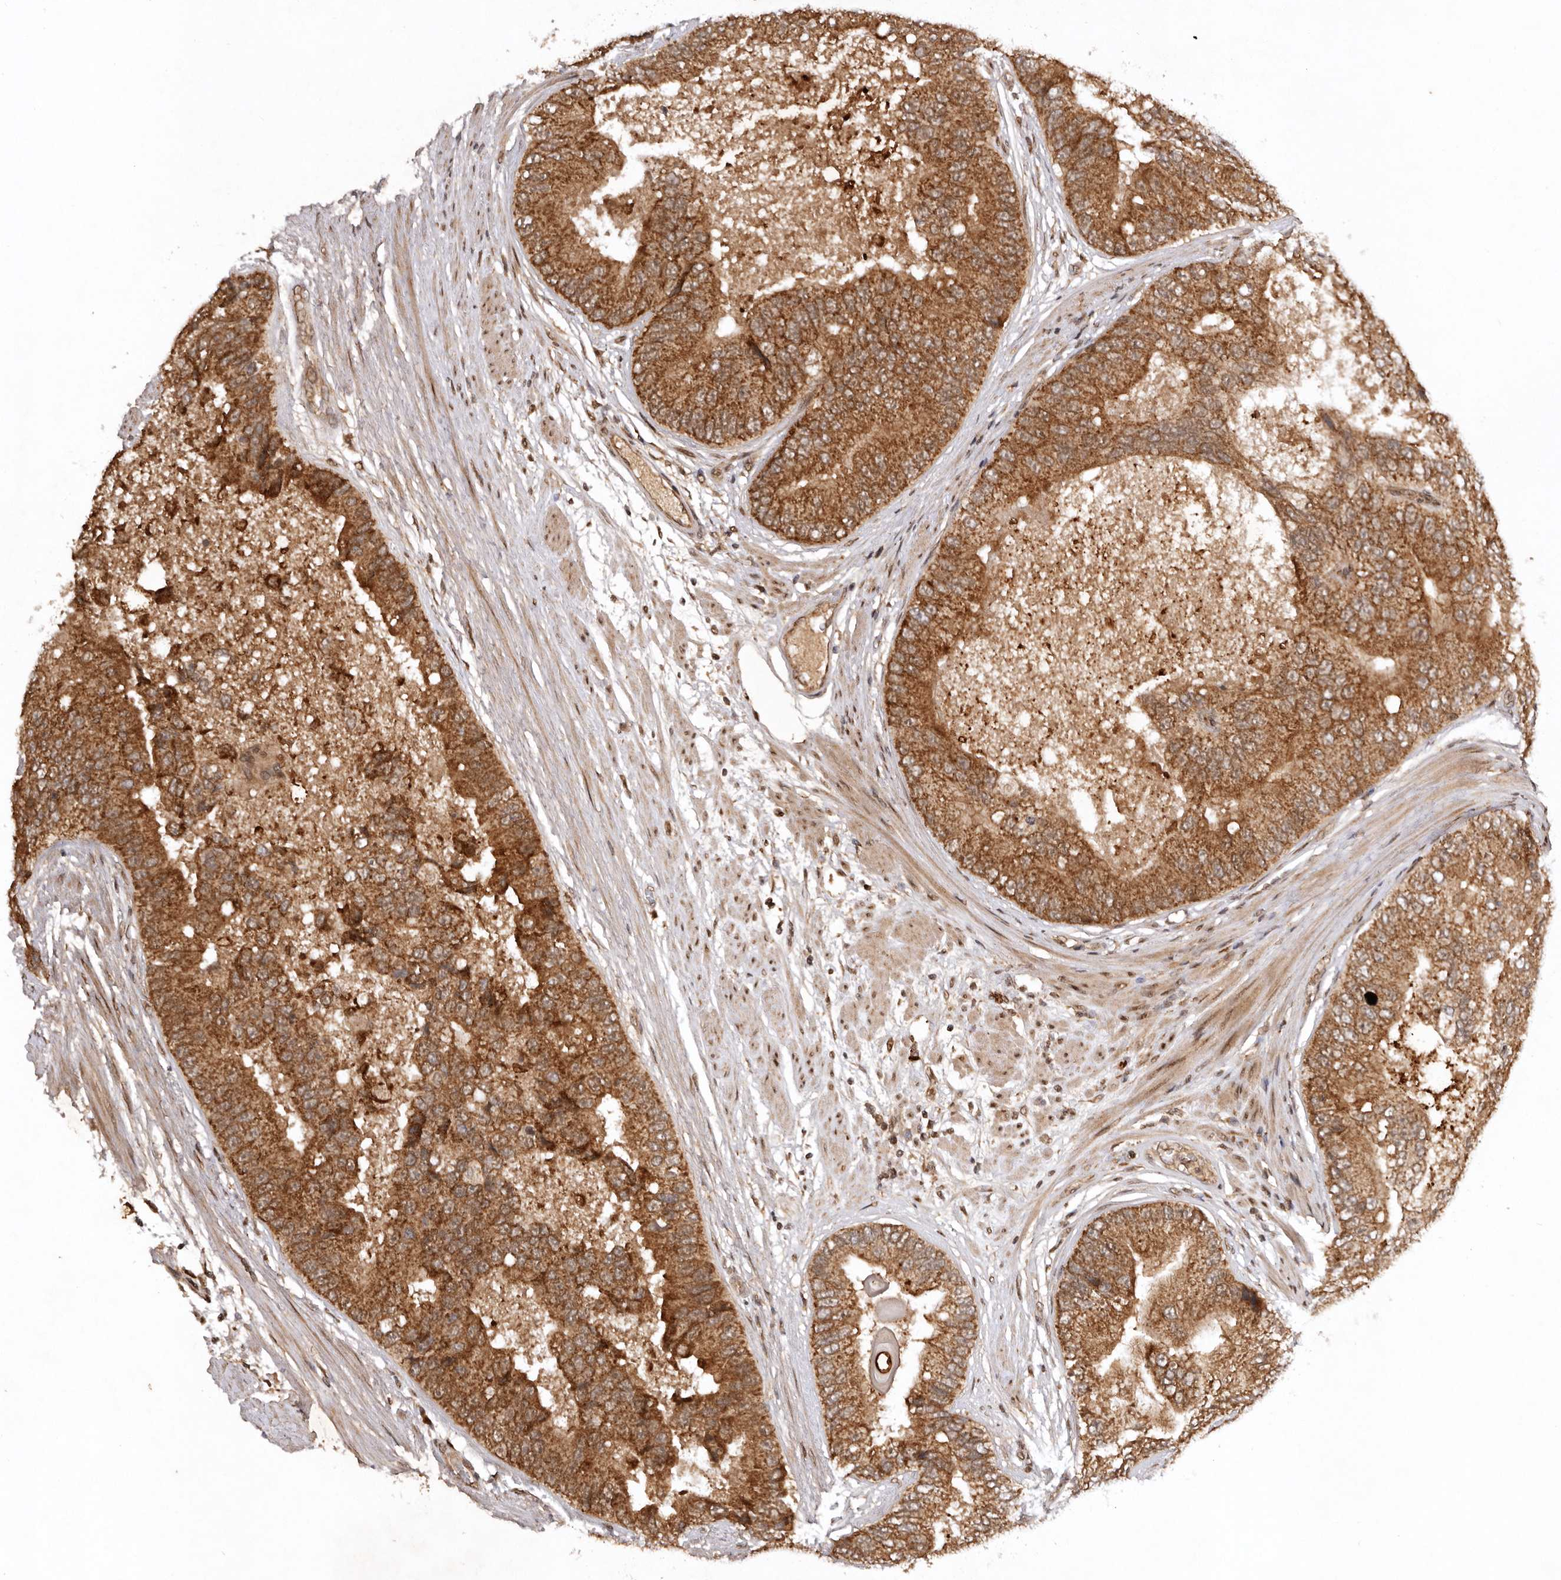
{"staining": {"intensity": "strong", "quantity": ">75%", "location": "cytoplasmic/membranous"}, "tissue": "prostate cancer", "cell_type": "Tumor cells", "image_type": "cancer", "snomed": [{"axis": "morphology", "description": "Adenocarcinoma, High grade"}, {"axis": "topography", "description": "Prostate"}], "caption": "A high amount of strong cytoplasmic/membranous positivity is seen in approximately >75% of tumor cells in prostate cancer tissue.", "gene": "TARS2", "patient": {"sex": "male", "age": 70}}